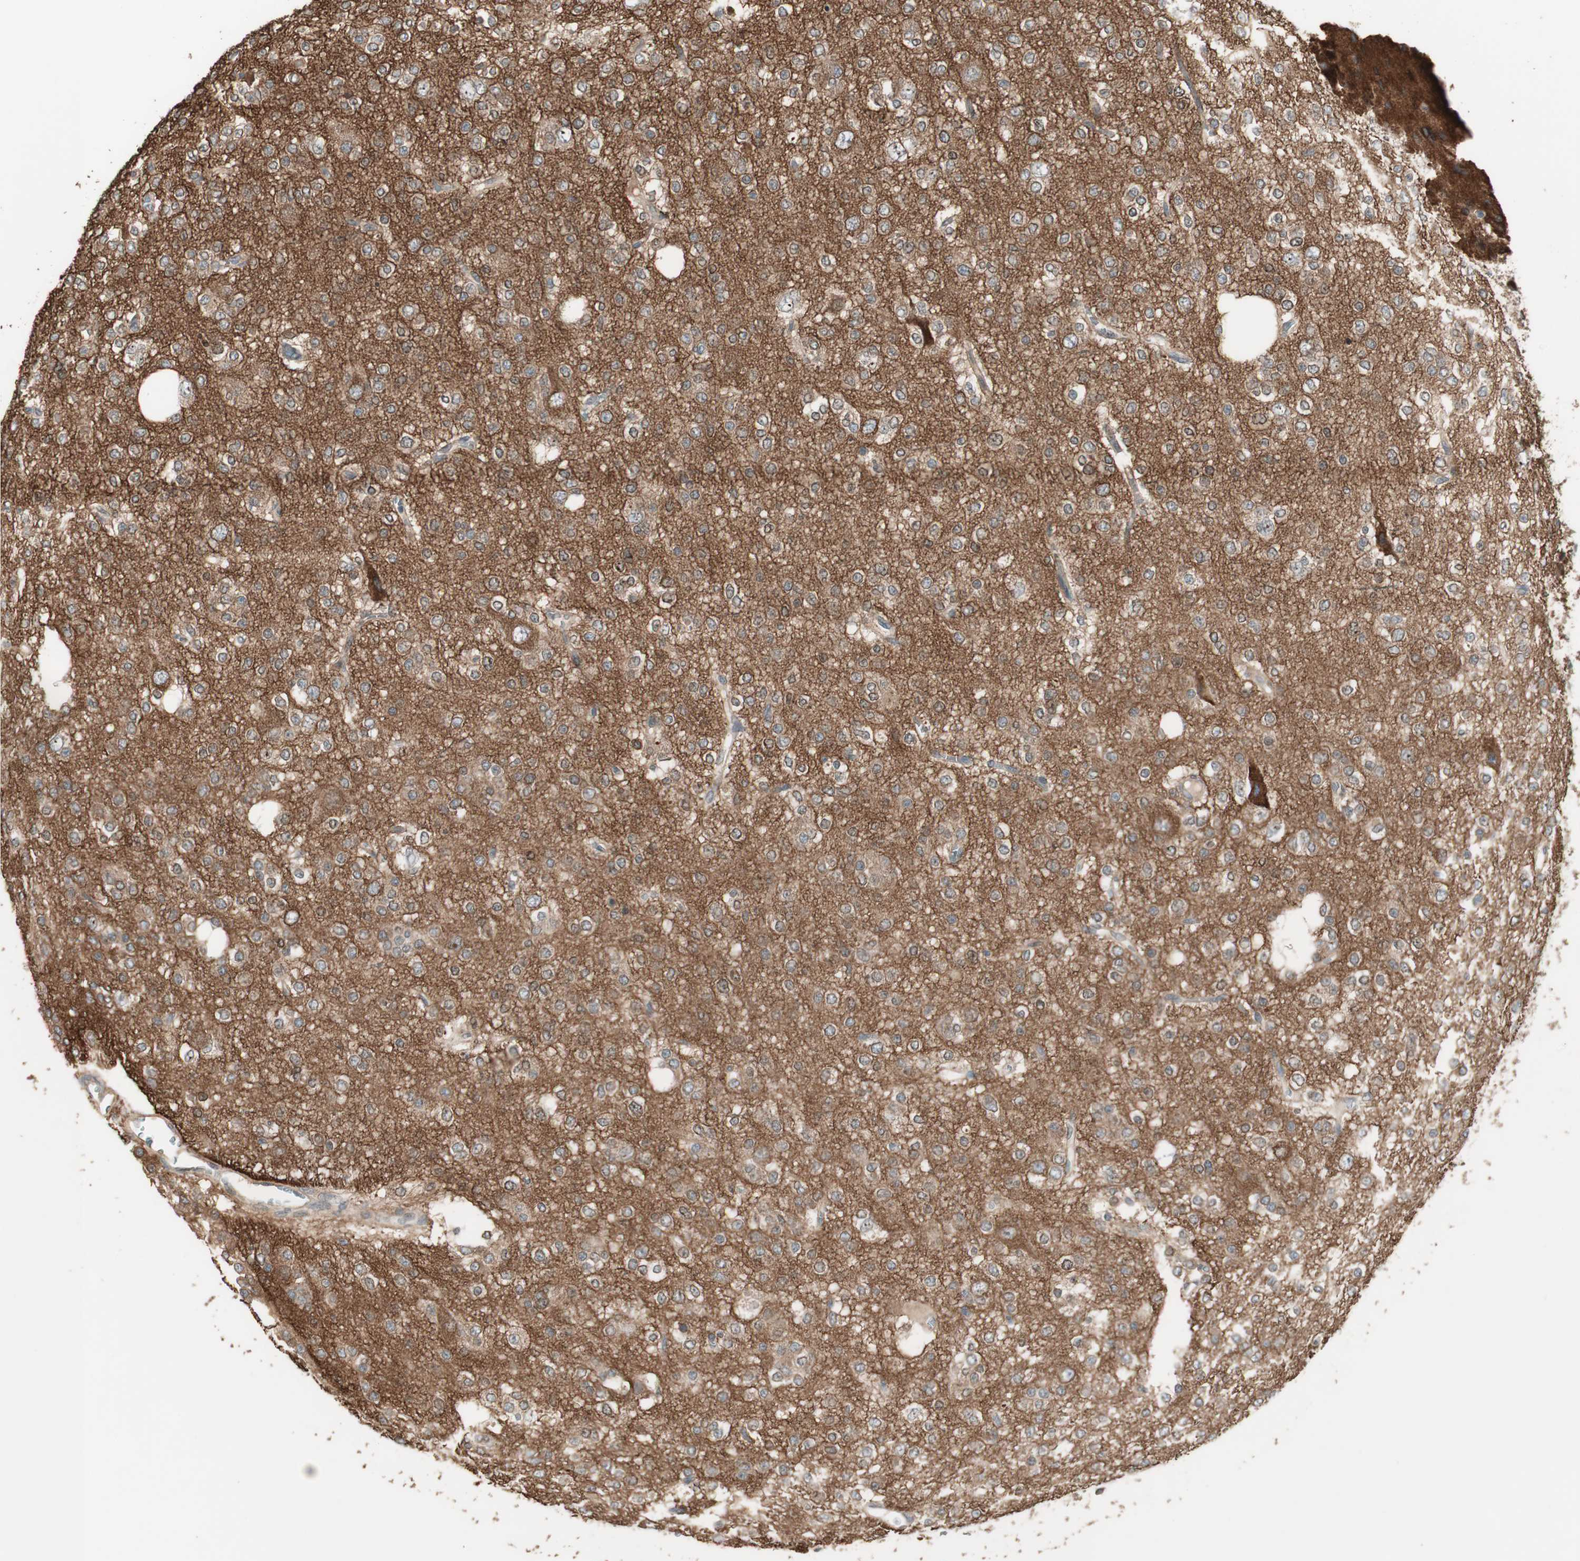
{"staining": {"intensity": "weak", "quantity": "25%-75%", "location": "cytoplasmic/membranous"}, "tissue": "glioma", "cell_type": "Tumor cells", "image_type": "cancer", "snomed": [{"axis": "morphology", "description": "Glioma, malignant, Low grade"}, {"axis": "topography", "description": "Brain"}], "caption": "Immunohistochemistry of malignant glioma (low-grade) reveals low levels of weak cytoplasmic/membranous staining in about 25%-75% of tumor cells. (brown staining indicates protein expression, while blue staining denotes nuclei).", "gene": "ATP6AP2", "patient": {"sex": "male", "age": 38}}